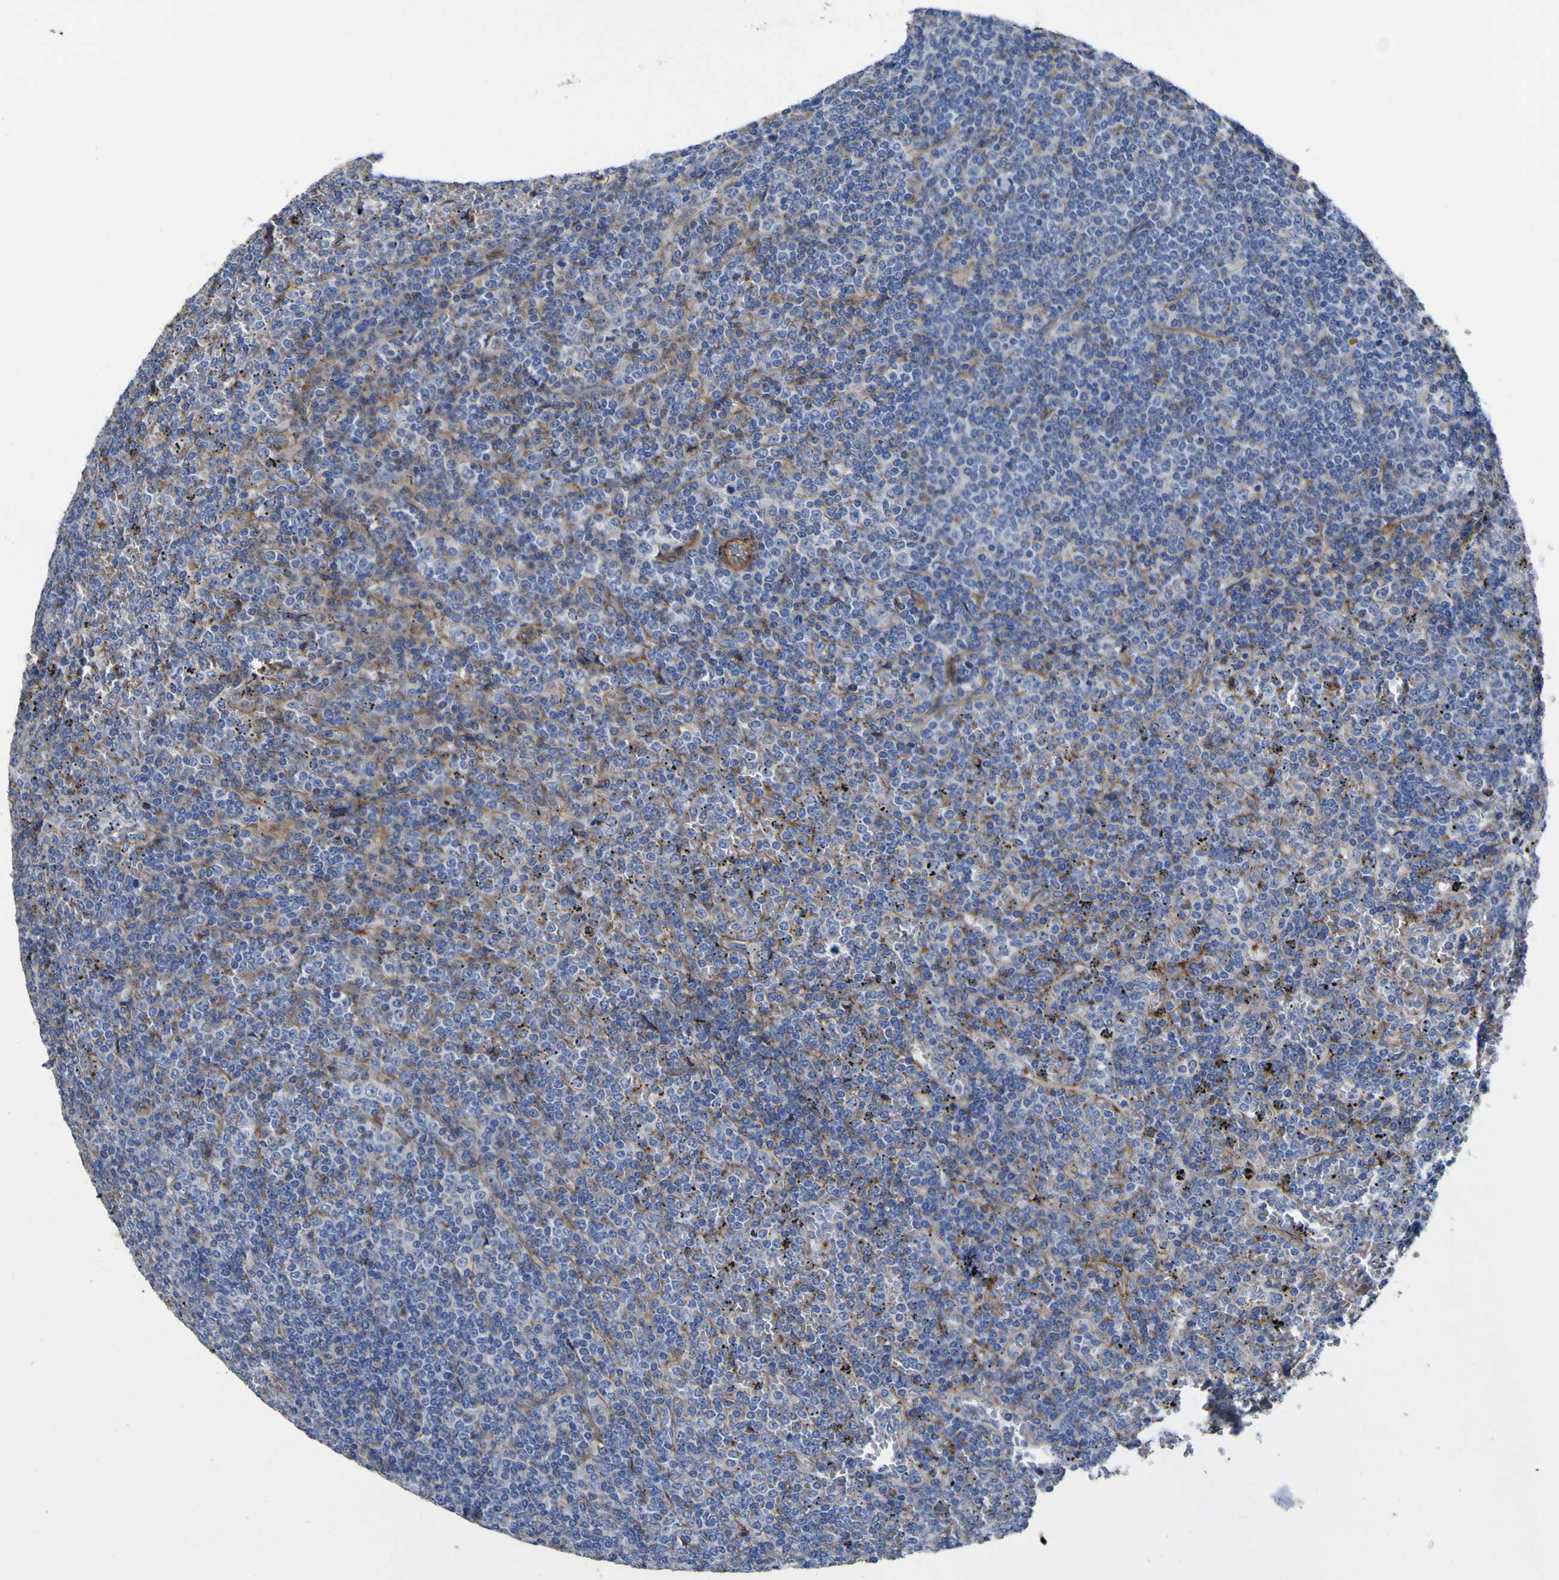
{"staining": {"intensity": "negative", "quantity": "none", "location": "none"}, "tissue": "lymphoma", "cell_type": "Tumor cells", "image_type": "cancer", "snomed": [{"axis": "morphology", "description": "Malignant lymphoma, non-Hodgkin's type, Low grade"}, {"axis": "topography", "description": "Spleen"}], "caption": "Human lymphoma stained for a protein using immunohistochemistry (IHC) exhibits no staining in tumor cells.", "gene": "CD151", "patient": {"sex": "female", "age": 19}}